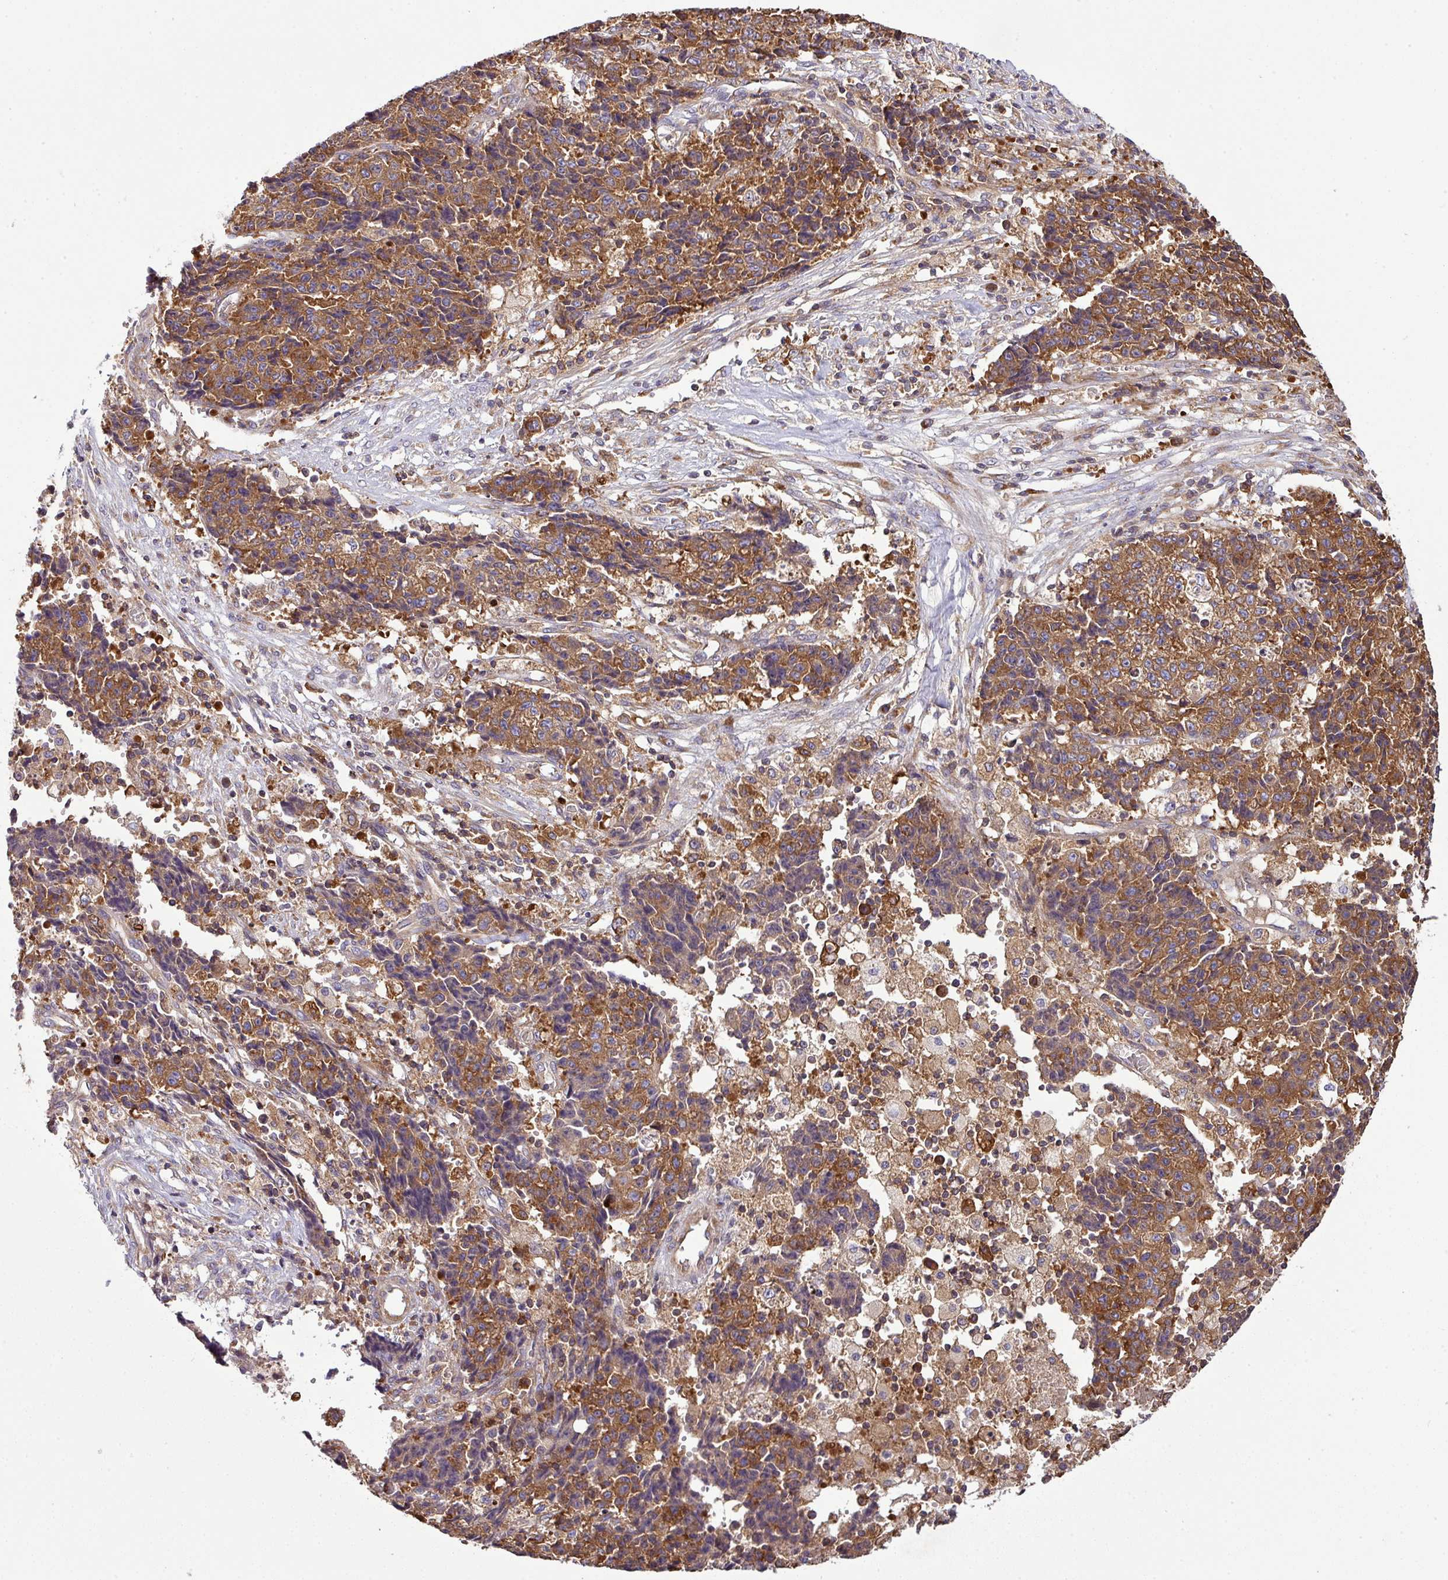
{"staining": {"intensity": "moderate", "quantity": ">75%", "location": "cytoplasmic/membranous"}, "tissue": "ovarian cancer", "cell_type": "Tumor cells", "image_type": "cancer", "snomed": [{"axis": "morphology", "description": "Carcinoma, endometroid"}, {"axis": "topography", "description": "Ovary"}], "caption": "This photomicrograph displays ovarian endometroid carcinoma stained with immunohistochemistry to label a protein in brown. The cytoplasmic/membranous of tumor cells show moderate positivity for the protein. Nuclei are counter-stained blue.", "gene": "LRRC74B", "patient": {"sex": "female", "age": 42}}